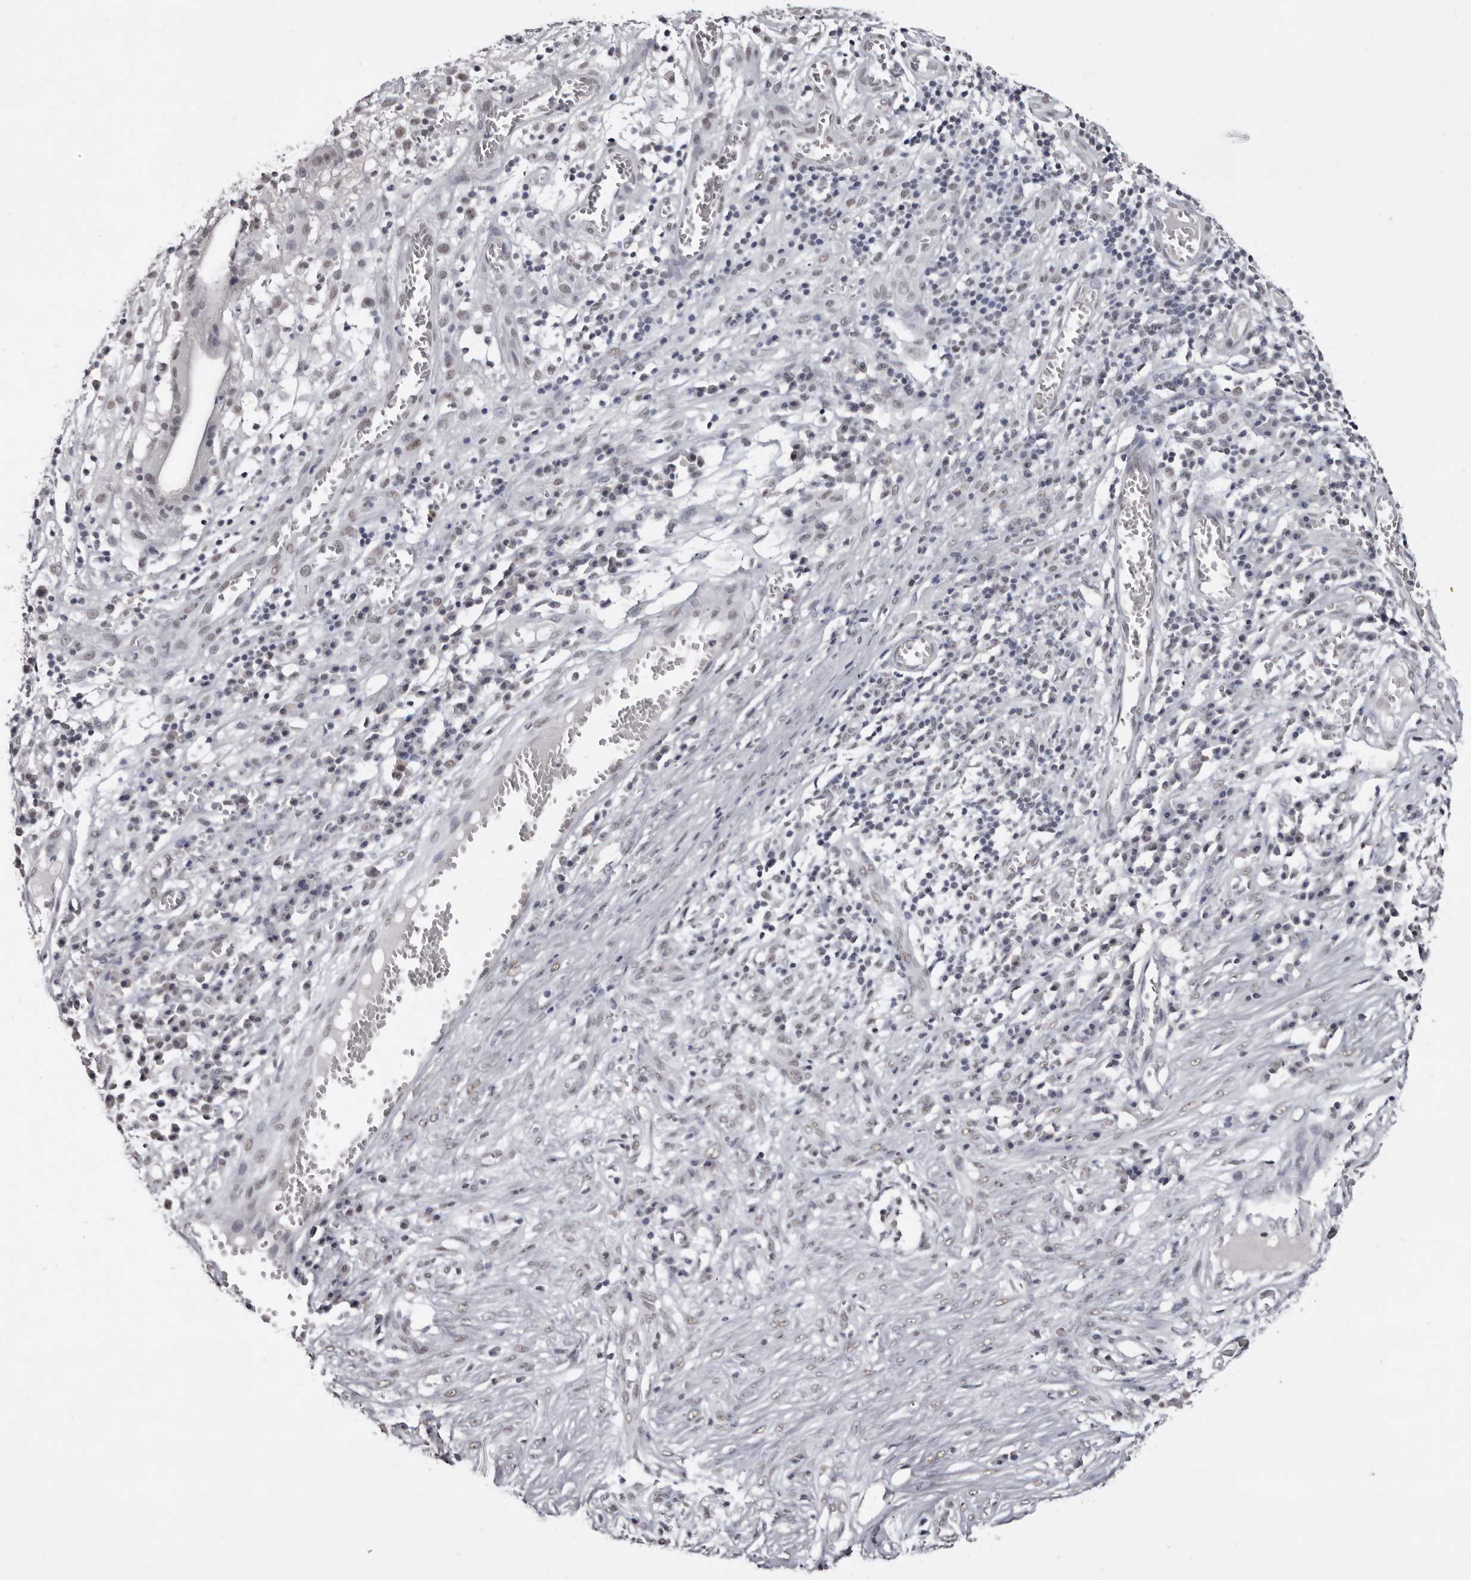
{"staining": {"intensity": "weak", "quantity": "<25%", "location": "nuclear"}, "tissue": "skin cancer", "cell_type": "Tumor cells", "image_type": "cancer", "snomed": [{"axis": "morphology", "description": "Basal cell carcinoma"}, {"axis": "topography", "description": "Skin"}], "caption": "An IHC micrograph of skin cancer (basal cell carcinoma) is shown. There is no staining in tumor cells of skin cancer (basal cell carcinoma).", "gene": "SCAF4", "patient": {"sex": "female", "age": 64}}